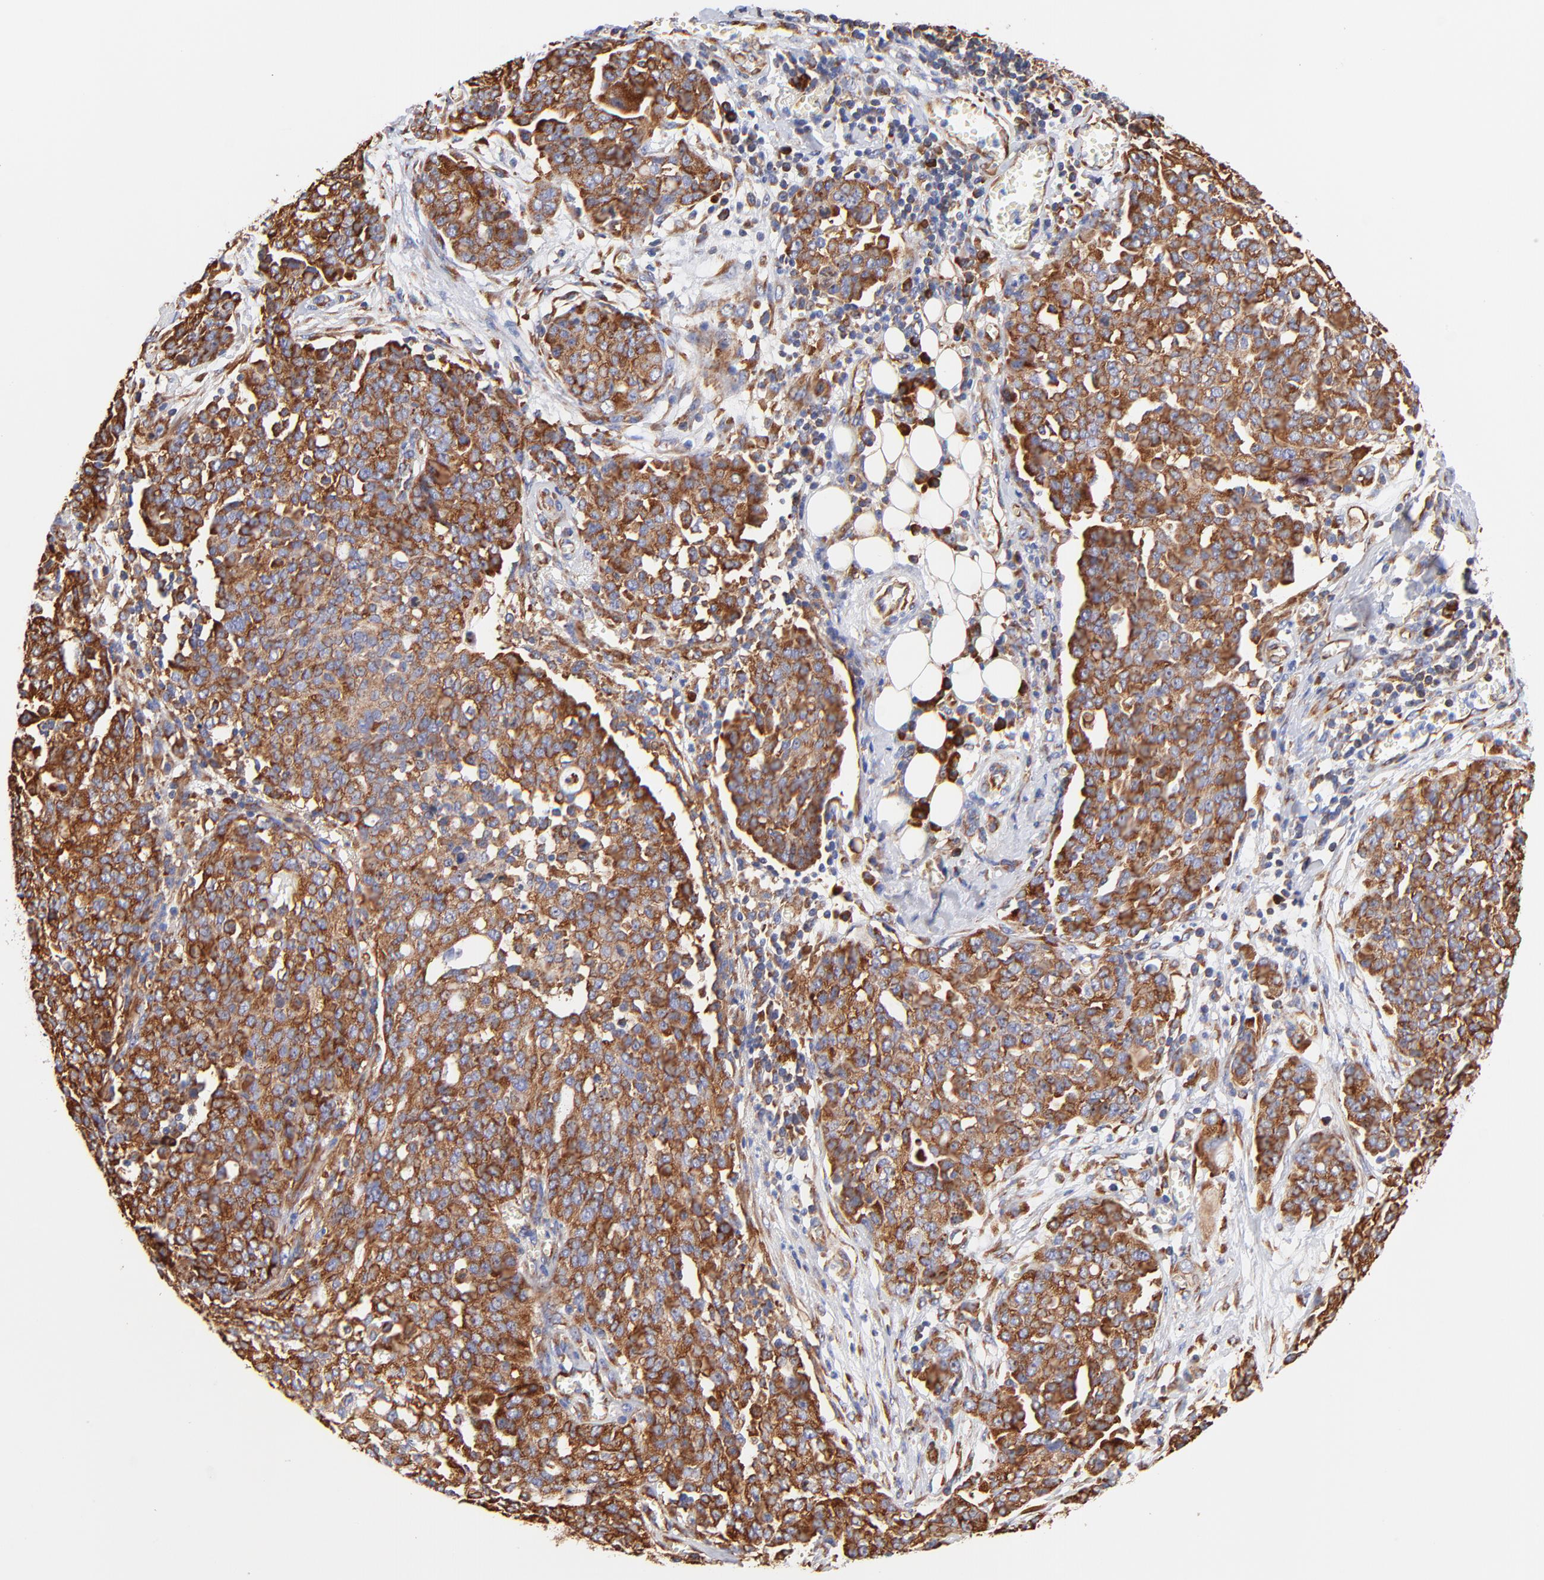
{"staining": {"intensity": "strong", "quantity": ">75%", "location": "cytoplasmic/membranous"}, "tissue": "ovarian cancer", "cell_type": "Tumor cells", "image_type": "cancer", "snomed": [{"axis": "morphology", "description": "Cystadenocarcinoma, serous, NOS"}, {"axis": "topography", "description": "Soft tissue"}, {"axis": "topography", "description": "Ovary"}], "caption": "Brown immunohistochemical staining in human ovarian cancer displays strong cytoplasmic/membranous expression in approximately >75% of tumor cells.", "gene": "RPL27", "patient": {"sex": "female", "age": 57}}